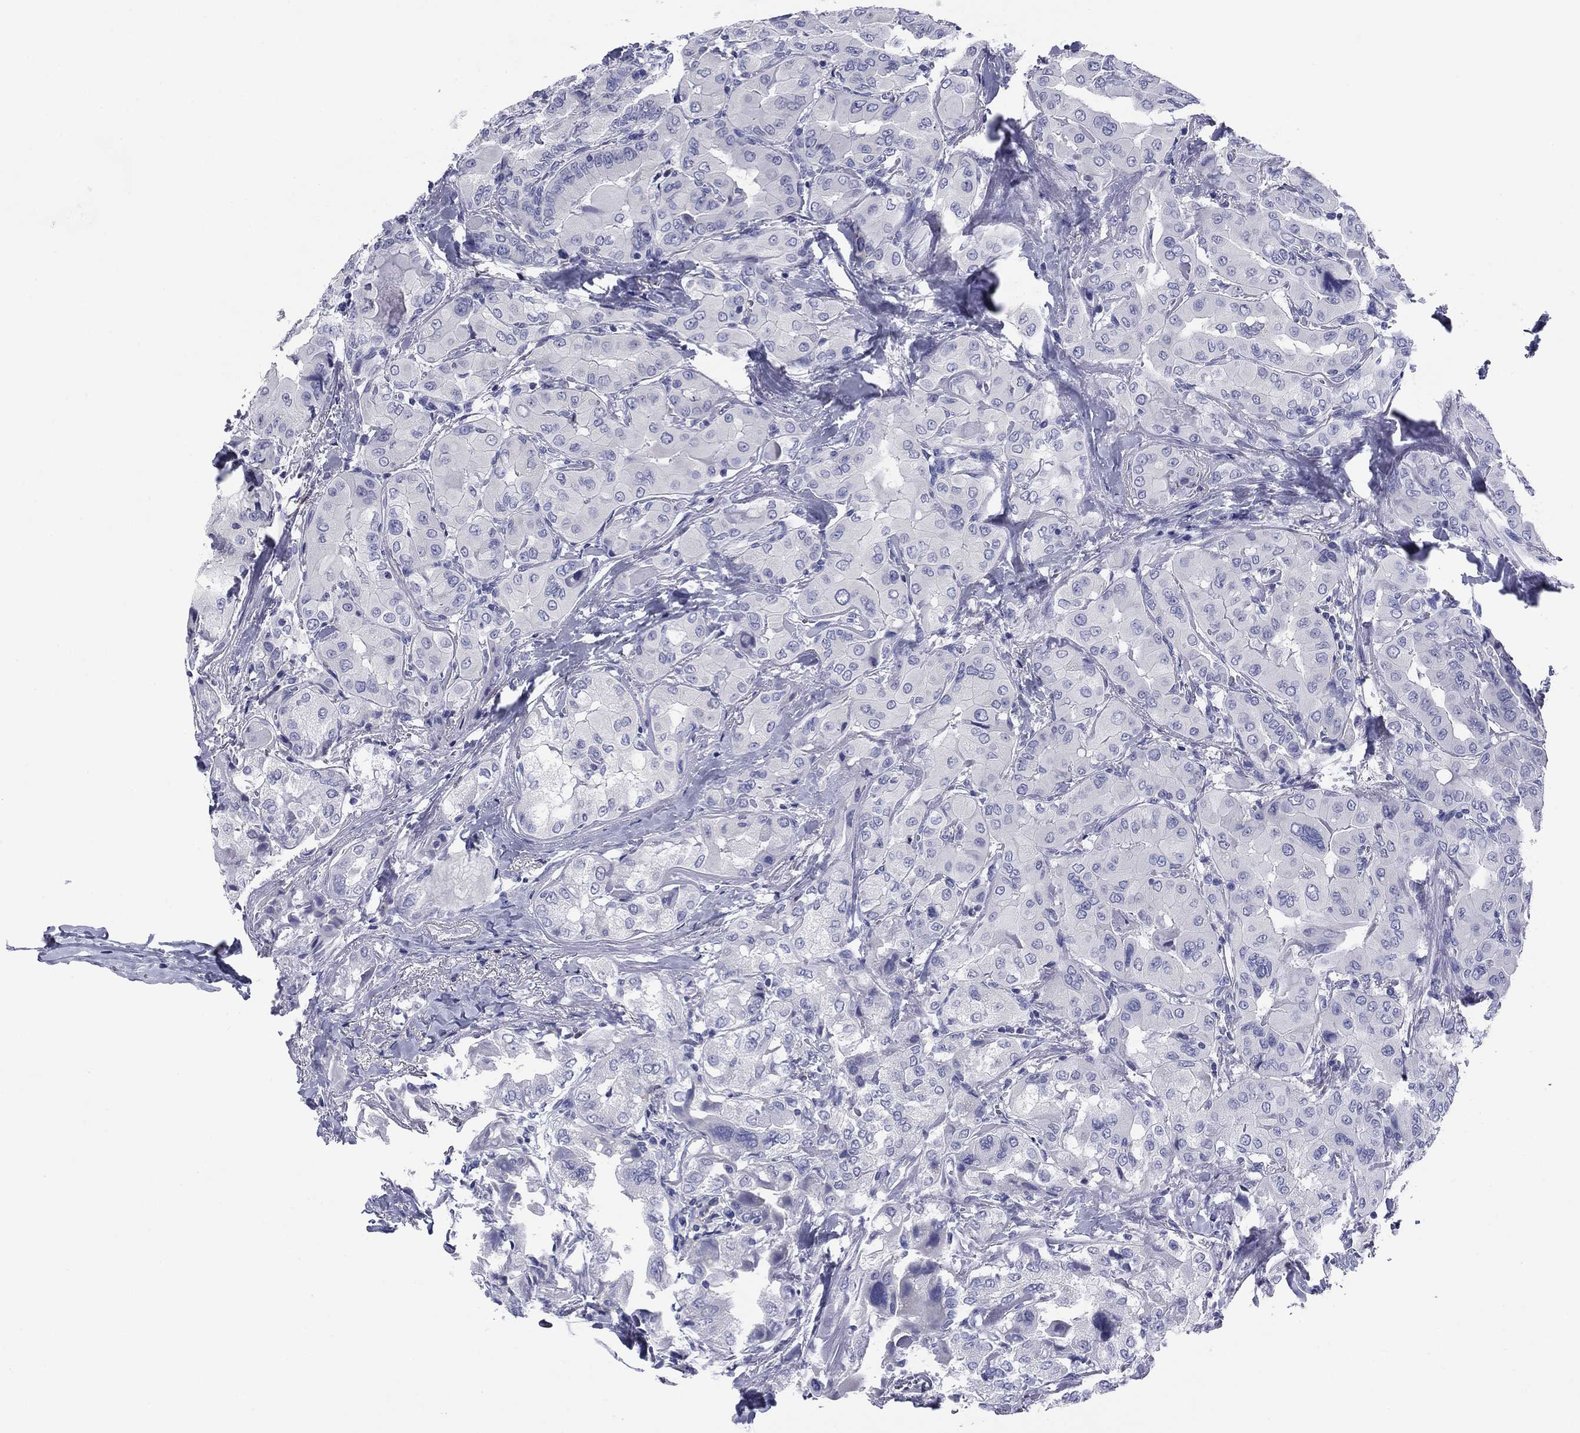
{"staining": {"intensity": "negative", "quantity": "none", "location": "none"}, "tissue": "thyroid cancer", "cell_type": "Tumor cells", "image_type": "cancer", "snomed": [{"axis": "morphology", "description": "Normal tissue, NOS"}, {"axis": "morphology", "description": "Papillary adenocarcinoma, NOS"}, {"axis": "topography", "description": "Thyroid gland"}], "caption": "A photomicrograph of thyroid cancer (papillary adenocarcinoma) stained for a protein displays no brown staining in tumor cells.", "gene": "ABCC2", "patient": {"sex": "female", "age": 66}}